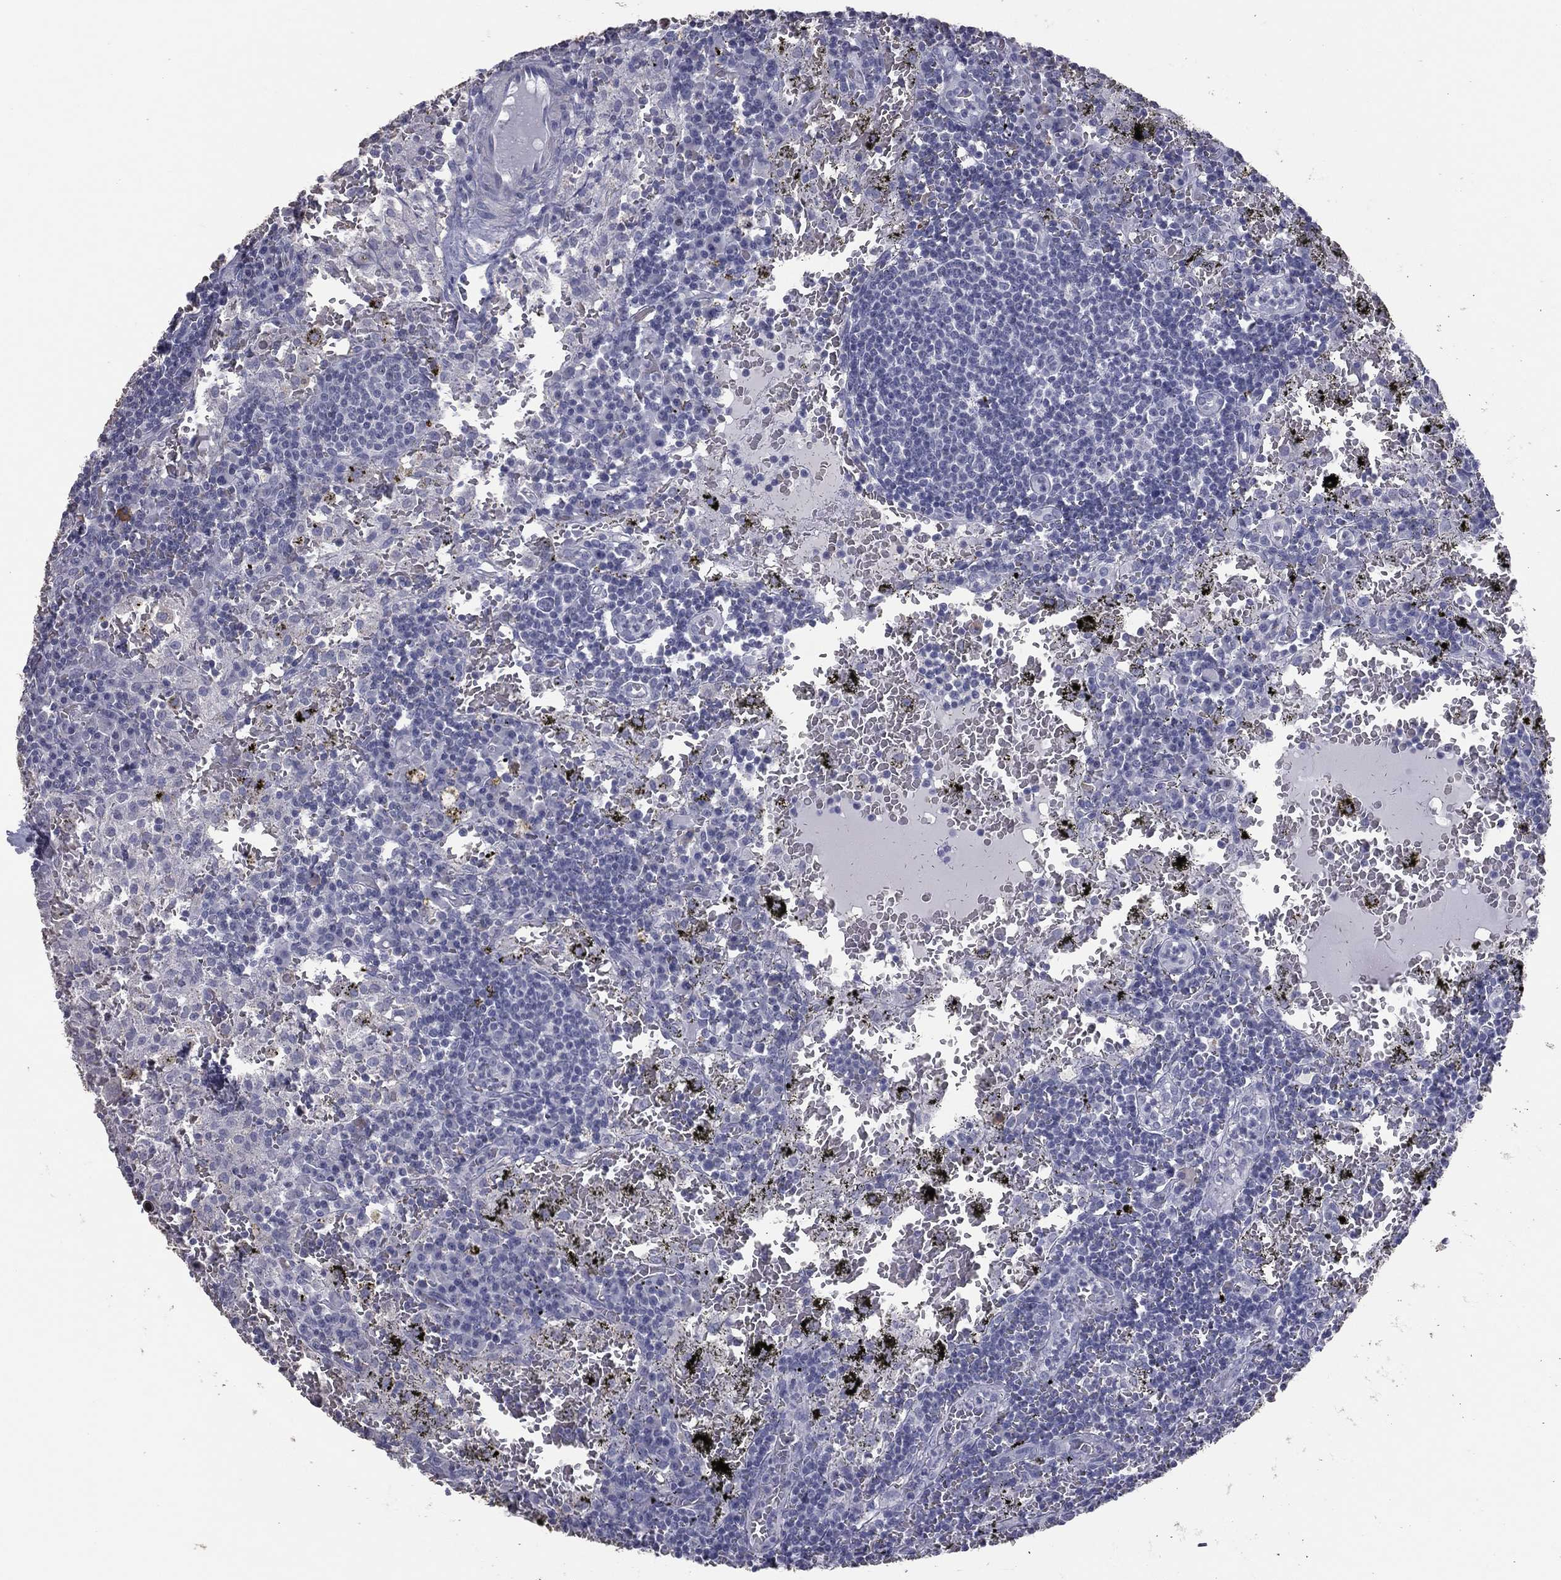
{"staining": {"intensity": "negative", "quantity": "none", "location": "none"}, "tissue": "lymph node", "cell_type": "Germinal center cells", "image_type": "normal", "snomed": [{"axis": "morphology", "description": "Normal tissue, NOS"}, {"axis": "topography", "description": "Lymph node"}], "caption": "Germinal center cells show no significant staining in benign lymph node. The staining was performed using DAB to visualize the protein expression in brown, while the nuclei were stained in blue with hematoxylin (Magnification: 20x).", "gene": "ESX1", "patient": {"sex": "male", "age": 62}}